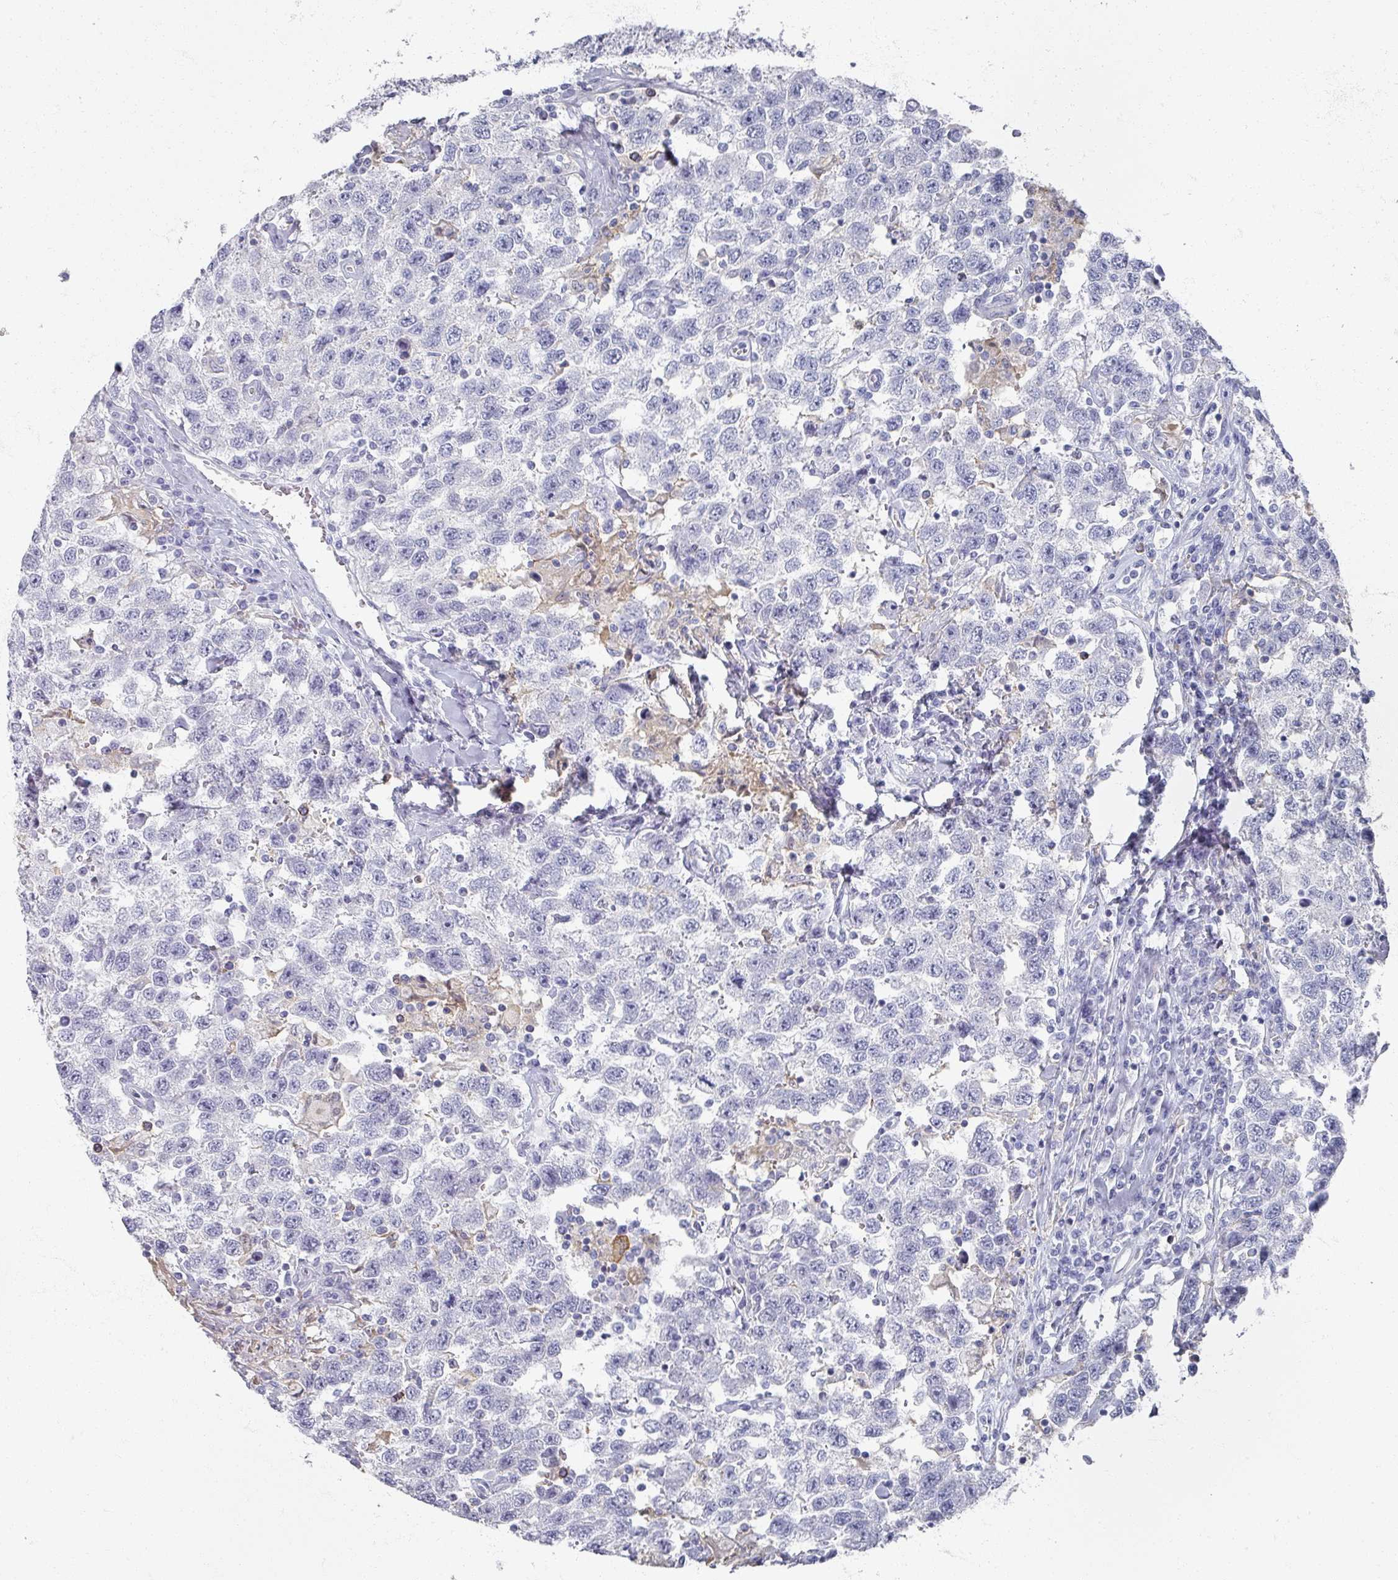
{"staining": {"intensity": "negative", "quantity": "none", "location": "none"}, "tissue": "testis cancer", "cell_type": "Tumor cells", "image_type": "cancer", "snomed": [{"axis": "morphology", "description": "Seminoma, NOS"}, {"axis": "topography", "description": "Testis"}], "caption": "Tumor cells show no significant protein positivity in testis cancer (seminoma). (DAB (3,3'-diaminobenzidine) immunohistochemistry (IHC), high magnification).", "gene": "OMG", "patient": {"sex": "male", "age": 41}}